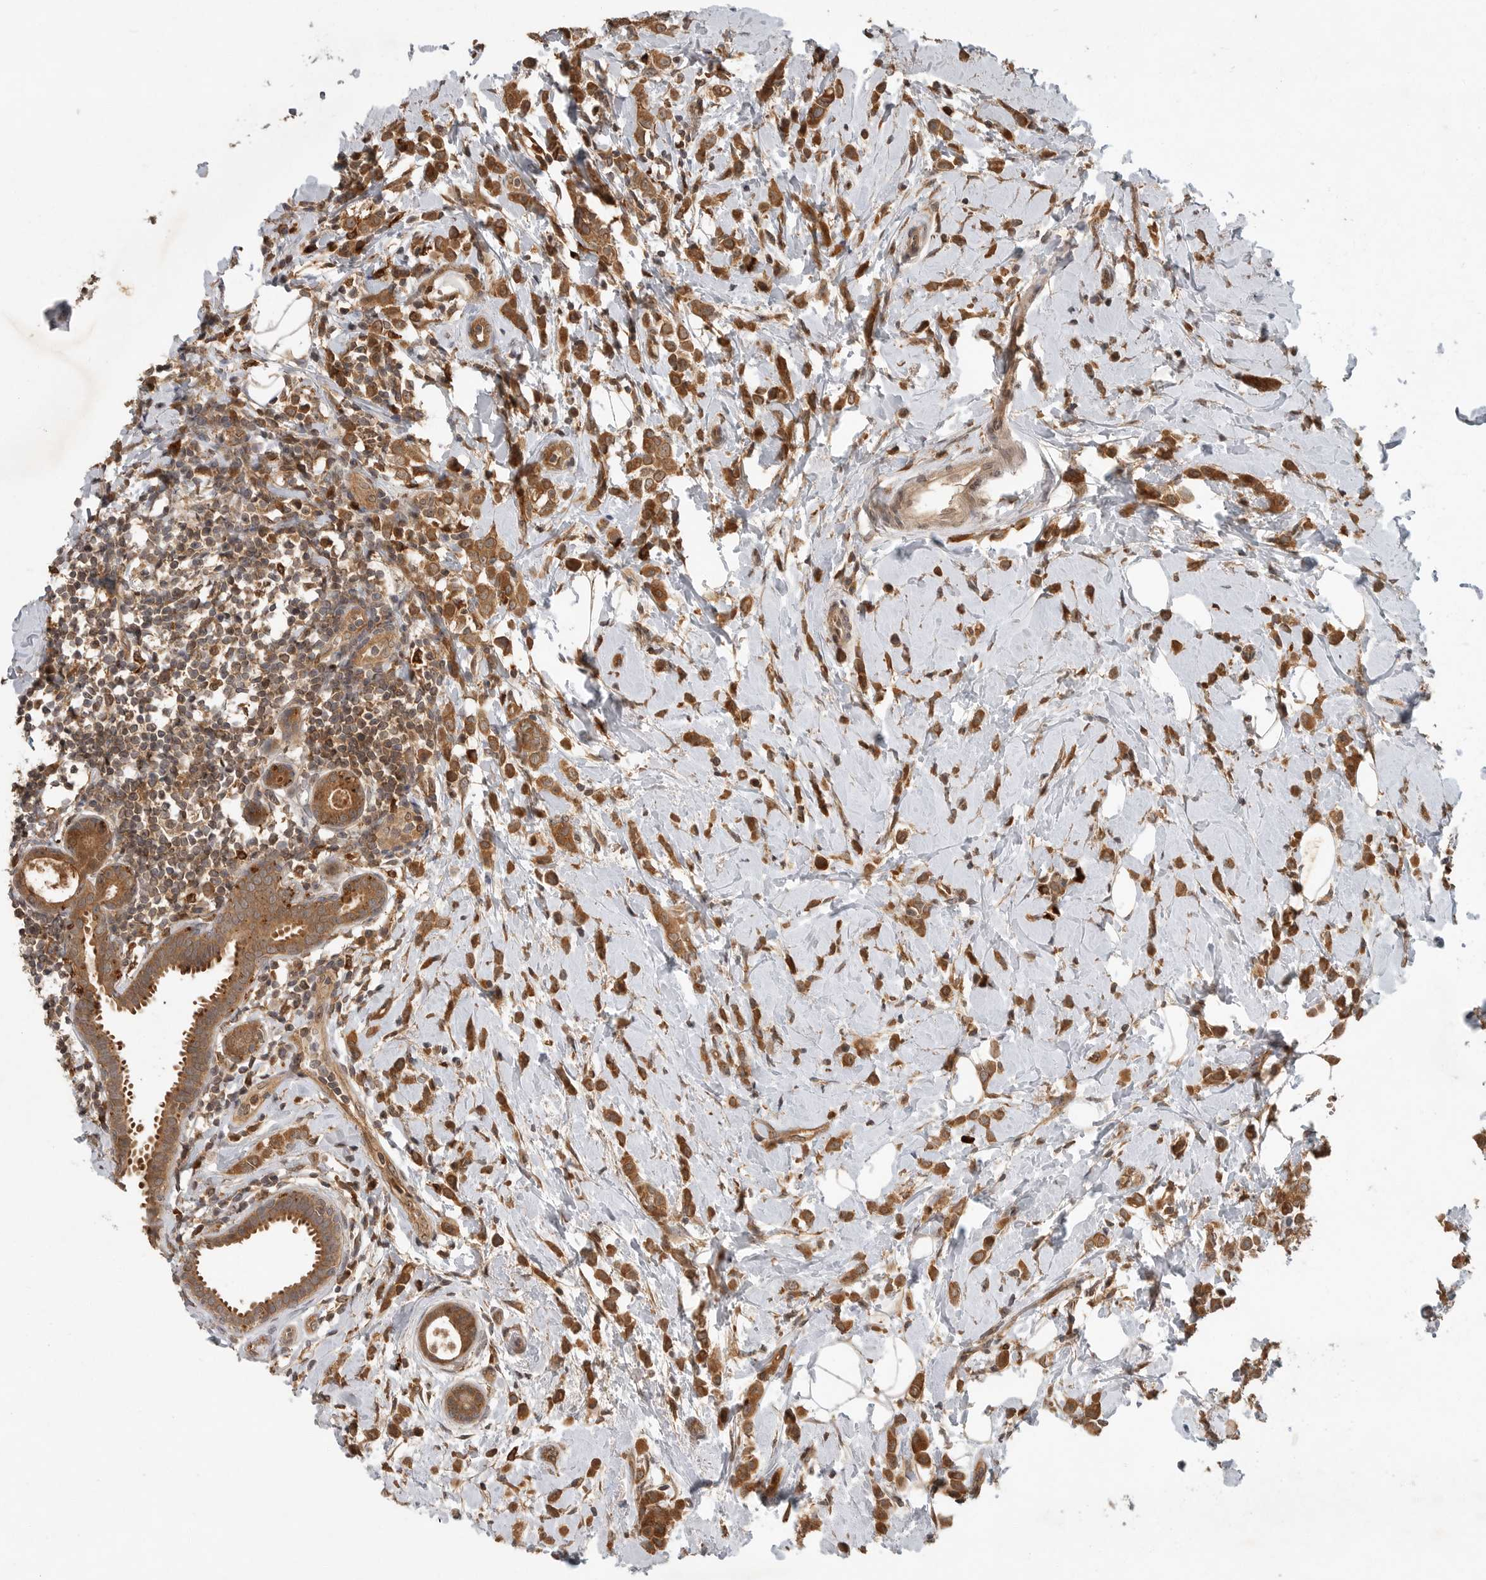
{"staining": {"intensity": "moderate", "quantity": ">75%", "location": "cytoplasmic/membranous"}, "tissue": "breast cancer", "cell_type": "Tumor cells", "image_type": "cancer", "snomed": [{"axis": "morphology", "description": "Lobular carcinoma"}, {"axis": "topography", "description": "Breast"}], "caption": "Human breast cancer (lobular carcinoma) stained with a protein marker reveals moderate staining in tumor cells.", "gene": "OSBPL9", "patient": {"sex": "female", "age": 47}}